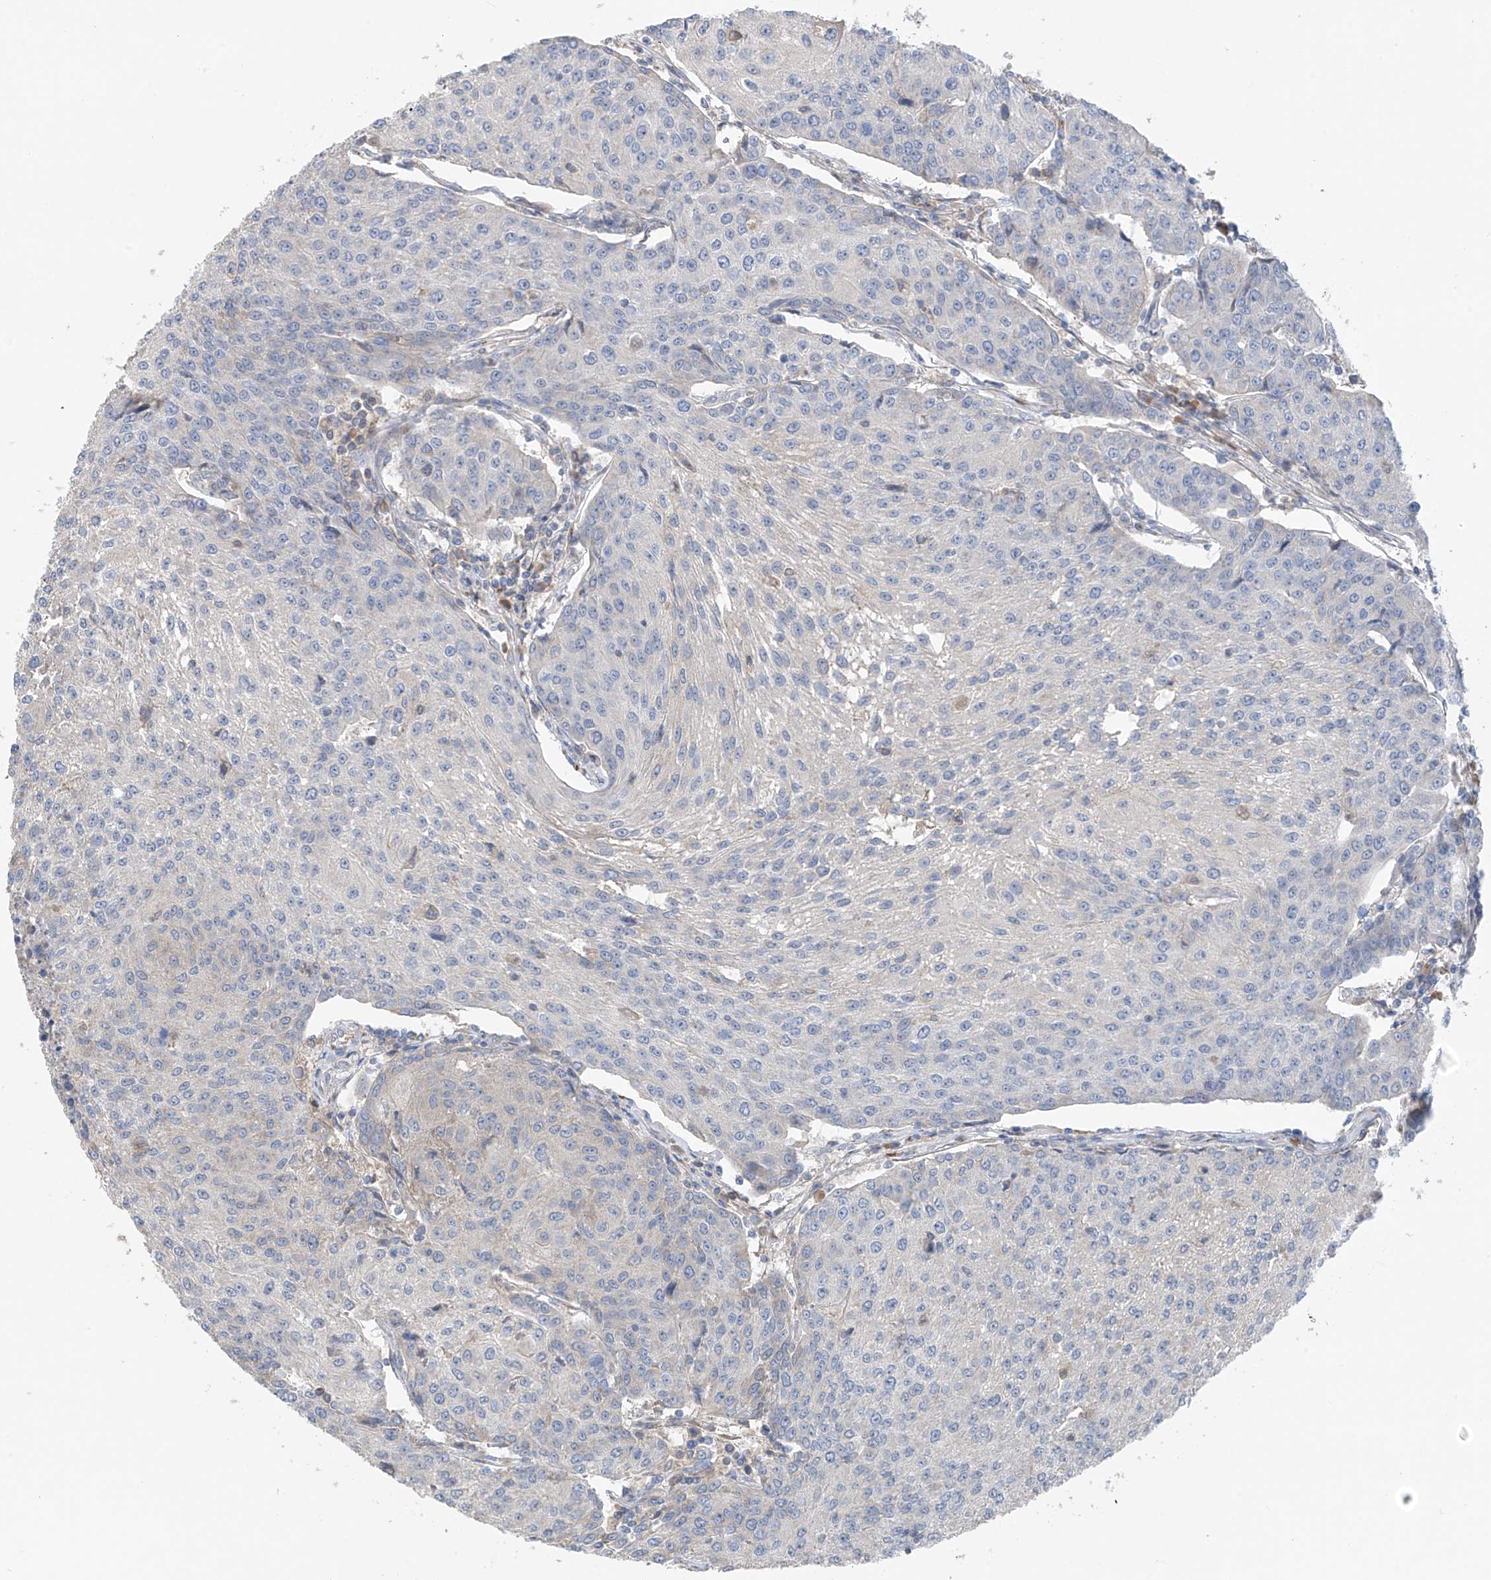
{"staining": {"intensity": "negative", "quantity": "none", "location": "none"}, "tissue": "urothelial cancer", "cell_type": "Tumor cells", "image_type": "cancer", "snomed": [{"axis": "morphology", "description": "Urothelial carcinoma, High grade"}, {"axis": "topography", "description": "Urinary bladder"}], "caption": "The histopathology image demonstrates no staining of tumor cells in urothelial carcinoma (high-grade).", "gene": "GALNTL6", "patient": {"sex": "female", "age": 85}}